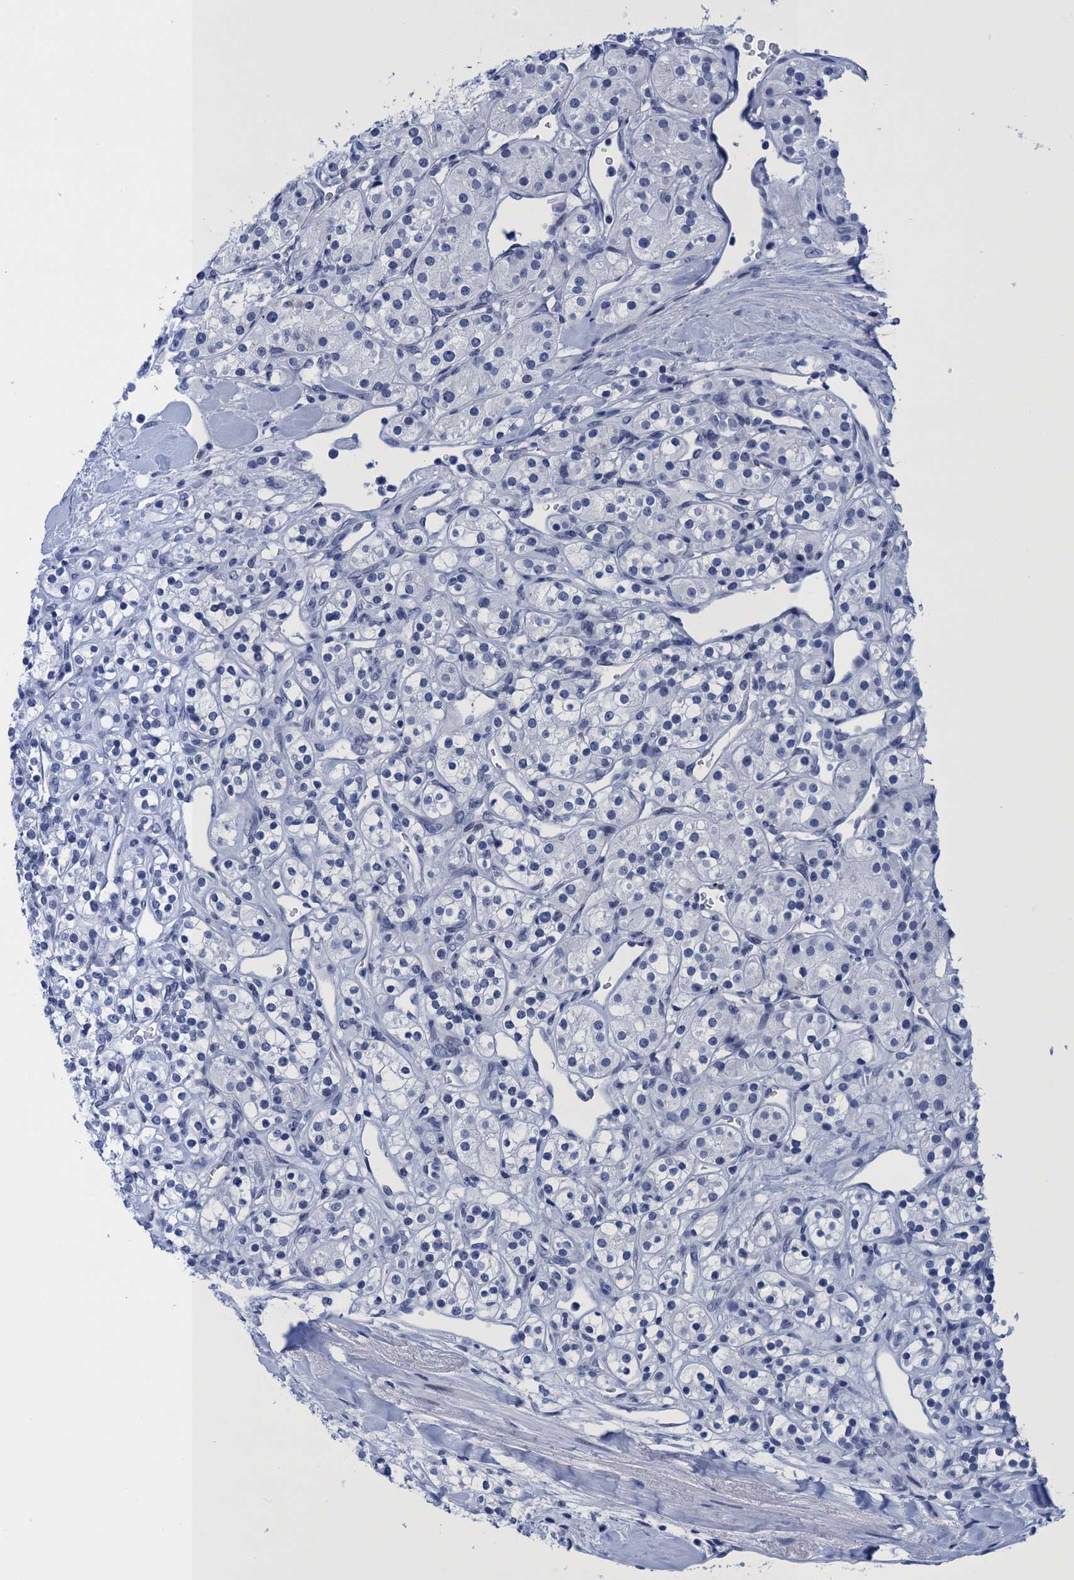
{"staining": {"intensity": "negative", "quantity": "none", "location": "none"}, "tissue": "renal cancer", "cell_type": "Tumor cells", "image_type": "cancer", "snomed": [{"axis": "morphology", "description": "Adenocarcinoma, NOS"}, {"axis": "topography", "description": "Kidney"}], "caption": "An IHC image of renal cancer (adenocarcinoma) is shown. There is no staining in tumor cells of renal cancer (adenocarcinoma).", "gene": "METTL25", "patient": {"sex": "male", "age": 77}}